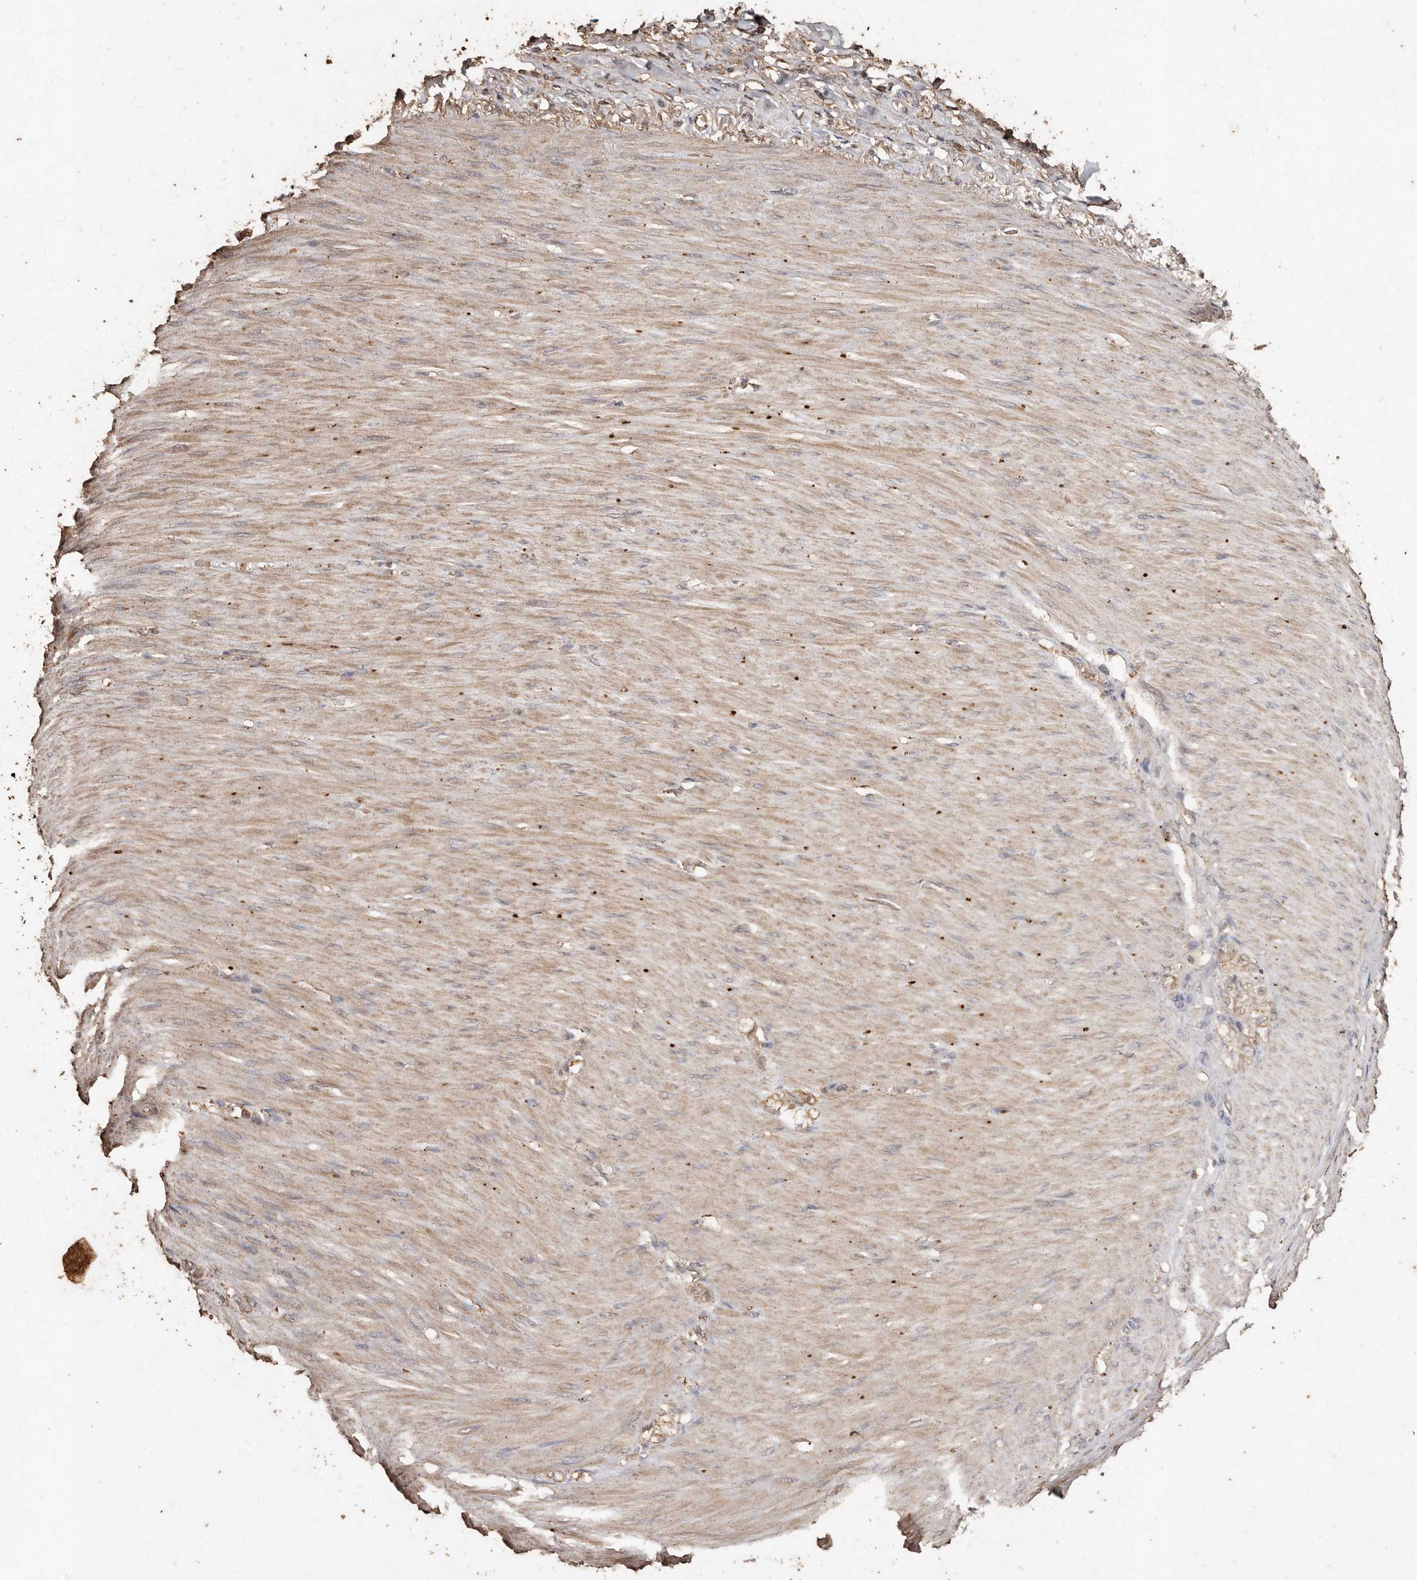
{"staining": {"intensity": "moderate", "quantity": ">75%", "location": "cytoplasmic/membranous"}, "tissue": "stomach cancer", "cell_type": "Tumor cells", "image_type": "cancer", "snomed": [{"axis": "morphology", "description": "Normal tissue, NOS"}, {"axis": "morphology", "description": "Adenocarcinoma, NOS"}, {"axis": "topography", "description": "Stomach"}], "caption": "Moderate cytoplasmic/membranous expression is seen in approximately >75% of tumor cells in adenocarcinoma (stomach).", "gene": "FARS2", "patient": {"sex": "male", "age": 82}}